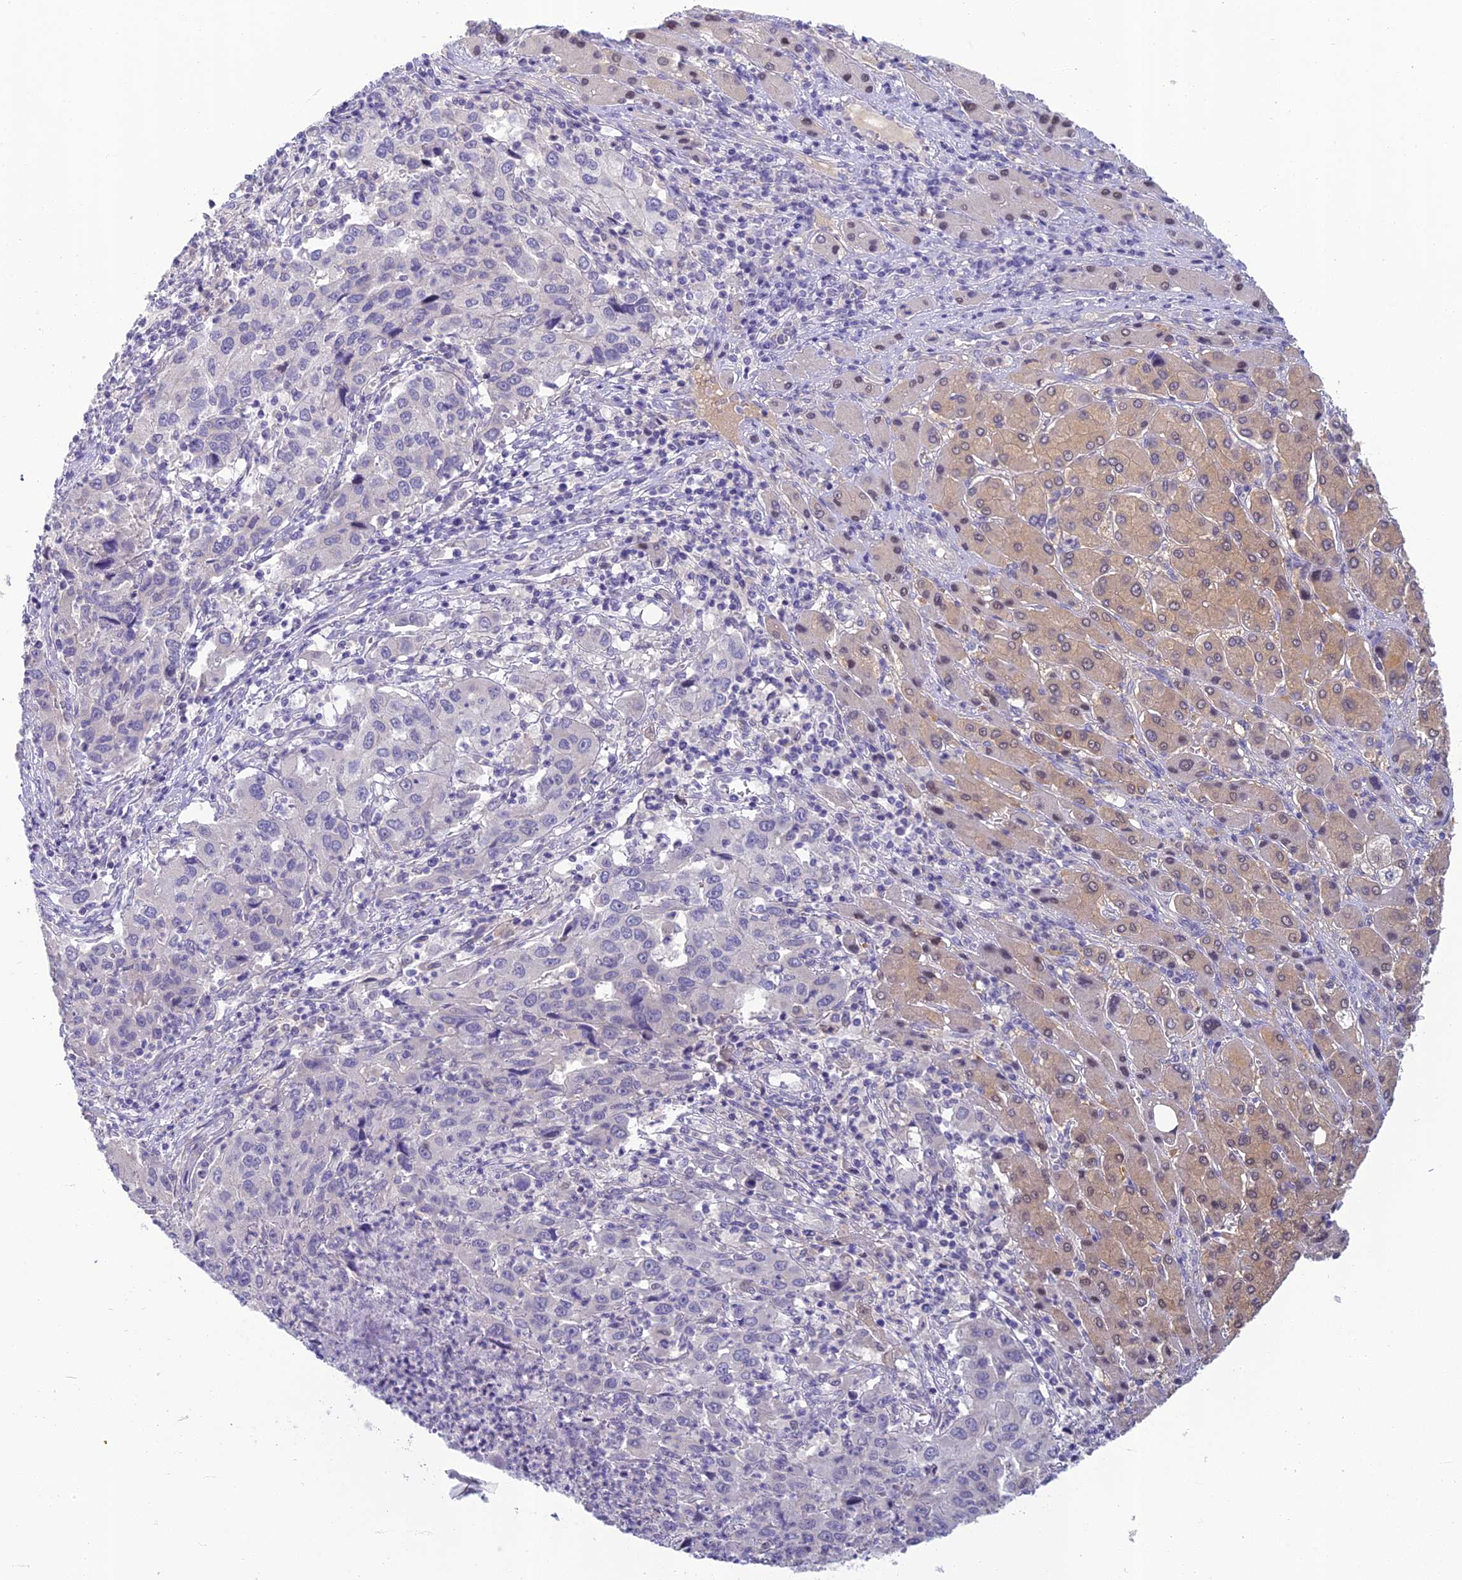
{"staining": {"intensity": "negative", "quantity": "none", "location": "none"}, "tissue": "liver cancer", "cell_type": "Tumor cells", "image_type": "cancer", "snomed": [{"axis": "morphology", "description": "Carcinoma, Hepatocellular, NOS"}, {"axis": "topography", "description": "Liver"}], "caption": "Immunohistochemistry (IHC) image of hepatocellular carcinoma (liver) stained for a protein (brown), which demonstrates no expression in tumor cells. Brightfield microscopy of IHC stained with DAB (brown) and hematoxylin (blue), captured at high magnification.", "gene": "SLC25A41", "patient": {"sex": "male", "age": 63}}